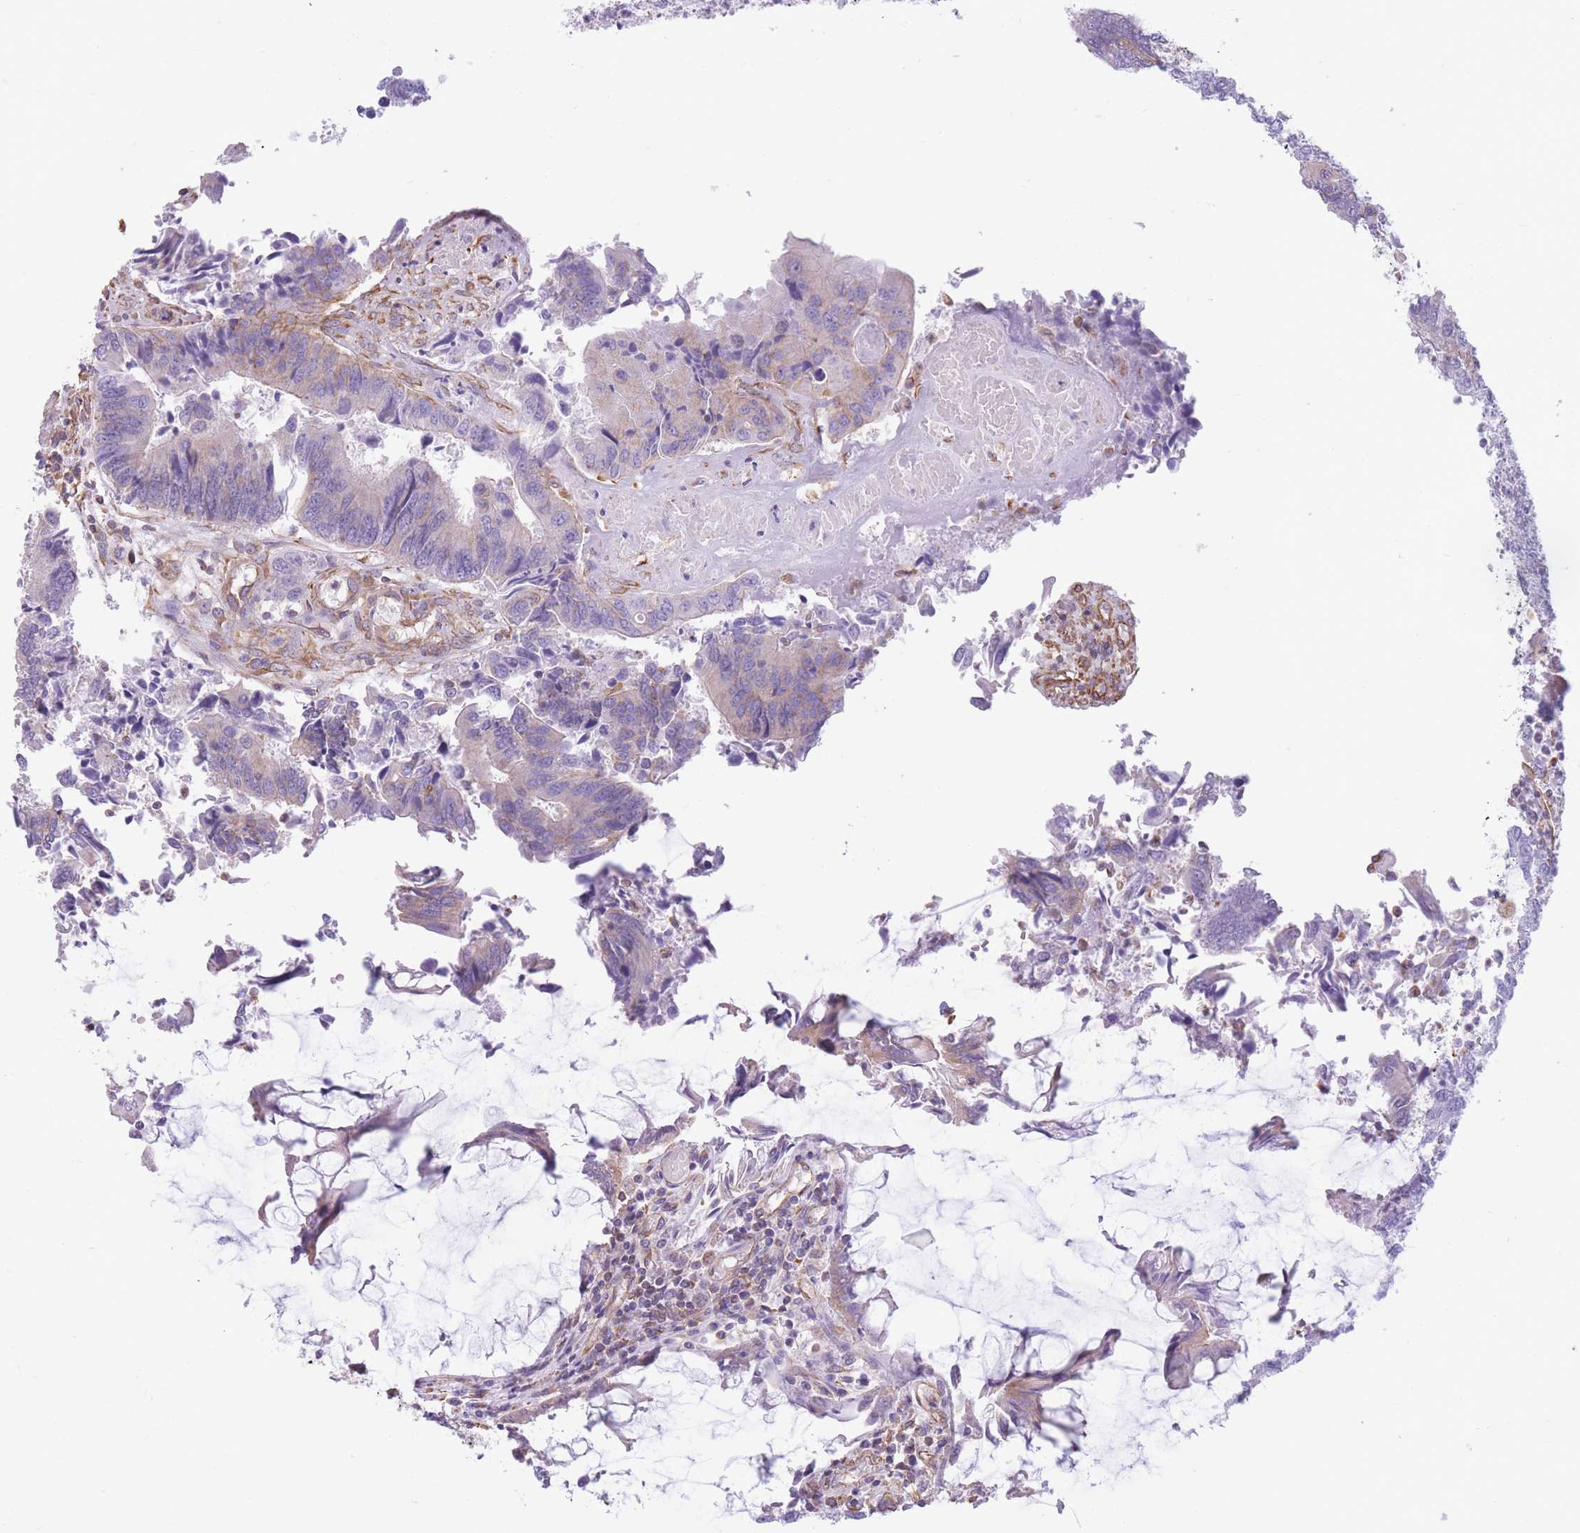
{"staining": {"intensity": "weak", "quantity": "<25%", "location": "cytoplasmic/membranous"}, "tissue": "colorectal cancer", "cell_type": "Tumor cells", "image_type": "cancer", "snomed": [{"axis": "morphology", "description": "Adenocarcinoma, NOS"}, {"axis": "topography", "description": "Colon"}], "caption": "High magnification brightfield microscopy of adenocarcinoma (colorectal) stained with DAB (3,3'-diaminobenzidine) (brown) and counterstained with hematoxylin (blue): tumor cells show no significant staining.", "gene": "ADD1", "patient": {"sex": "female", "age": 67}}